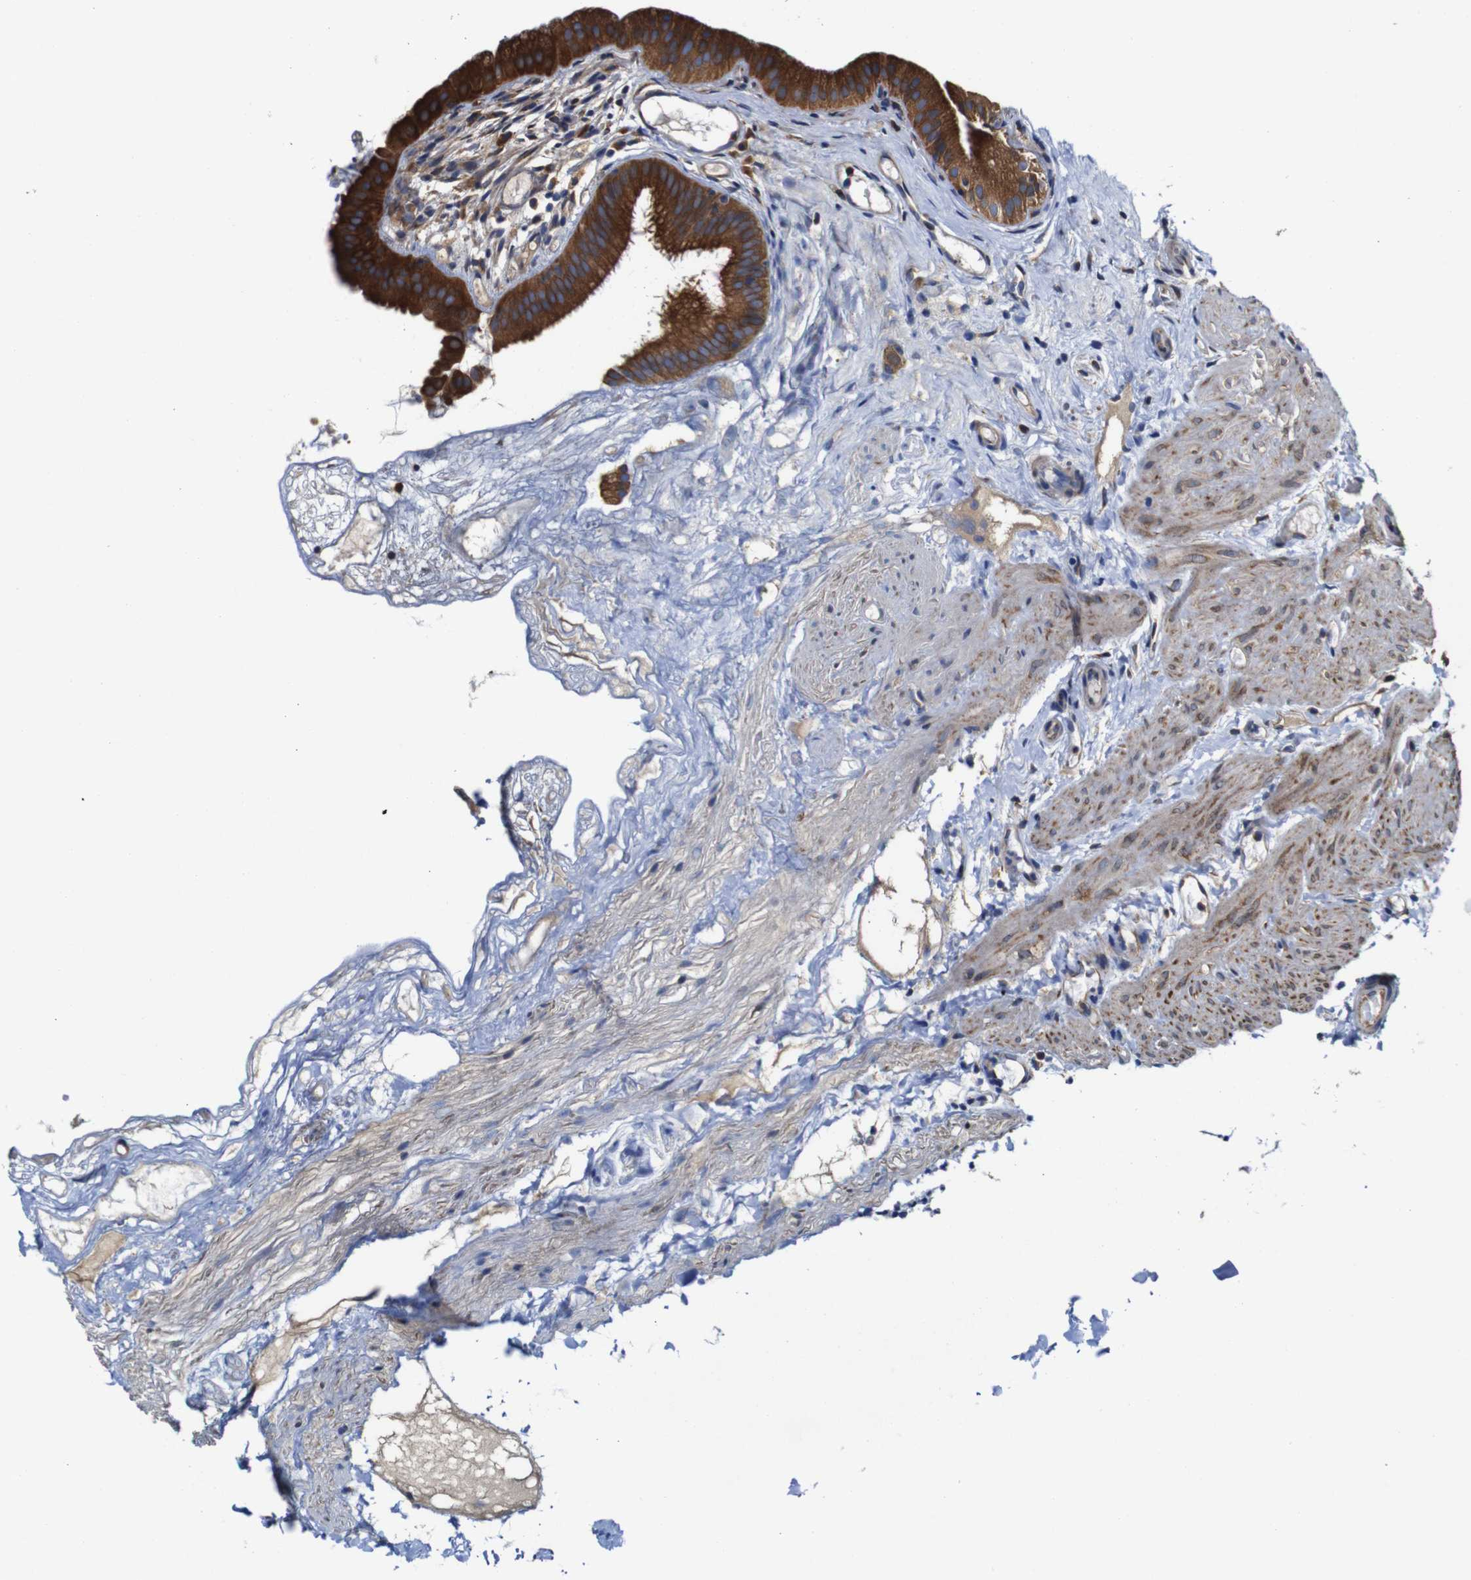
{"staining": {"intensity": "strong", "quantity": ">75%", "location": "cytoplasmic/membranous"}, "tissue": "gallbladder", "cell_type": "Glandular cells", "image_type": "normal", "snomed": [{"axis": "morphology", "description": "Normal tissue, NOS"}, {"axis": "topography", "description": "Gallbladder"}], "caption": "Protein staining of normal gallbladder displays strong cytoplasmic/membranous staining in about >75% of glandular cells.", "gene": "CLCC1", "patient": {"sex": "female", "age": 26}}